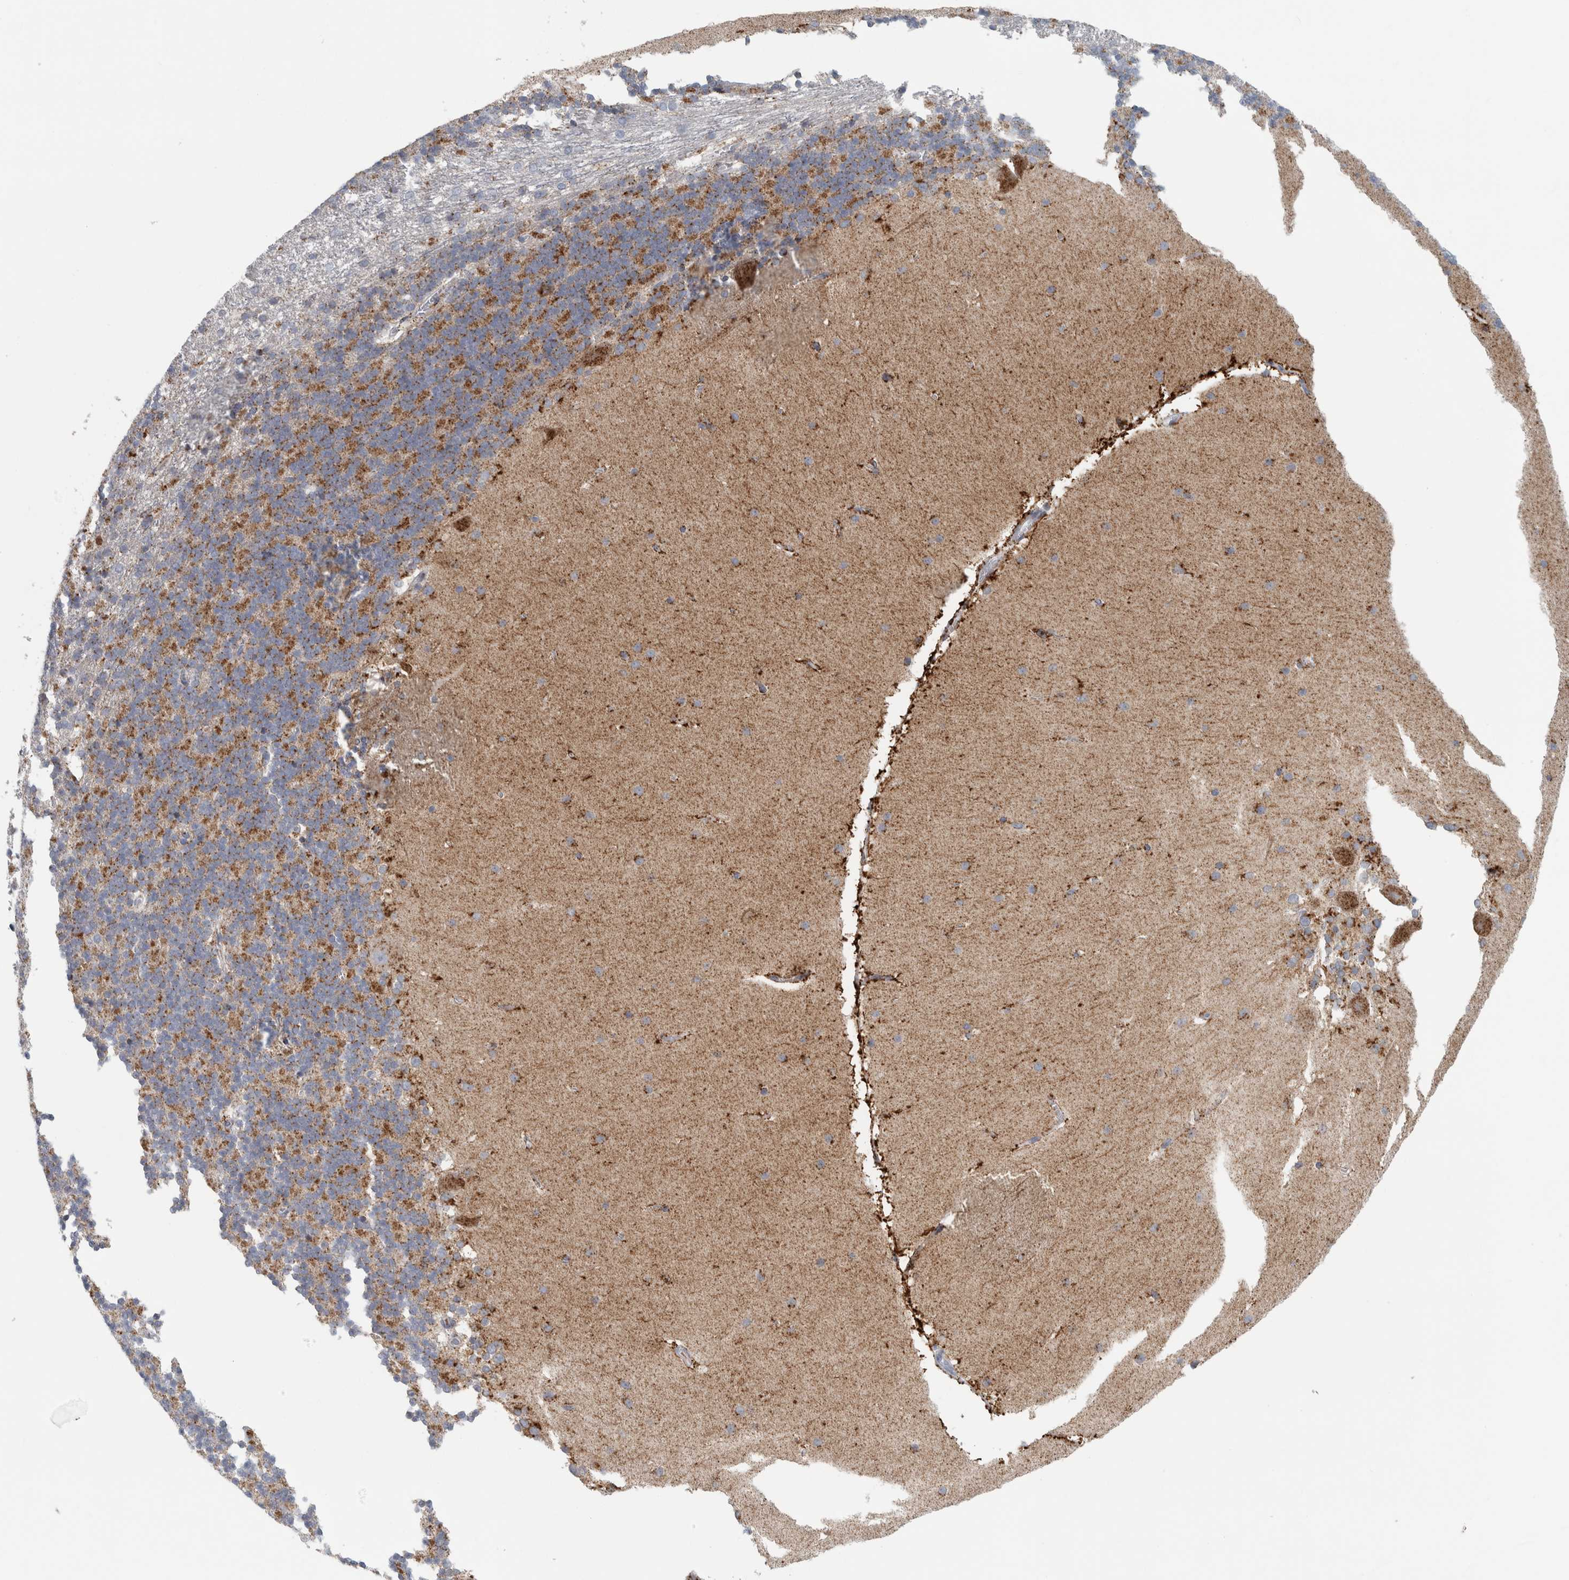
{"staining": {"intensity": "moderate", "quantity": "<25%", "location": "cytoplasmic/membranous"}, "tissue": "cerebellum", "cell_type": "Cells in granular layer", "image_type": "normal", "snomed": [{"axis": "morphology", "description": "Normal tissue, NOS"}, {"axis": "topography", "description": "Cerebellum"}], "caption": "Normal cerebellum was stained to show a protein in brown. There is low levels of moderate cytoplasmic/membranous expression in approximately <25% of cells in granular layer. The protein is stained brown, and the nuclei are stained in blue (DAB IHC with brightfield microscopy, high magnification).", "gene": "CPE", "patient": {"sex": "female", "age": 19}}